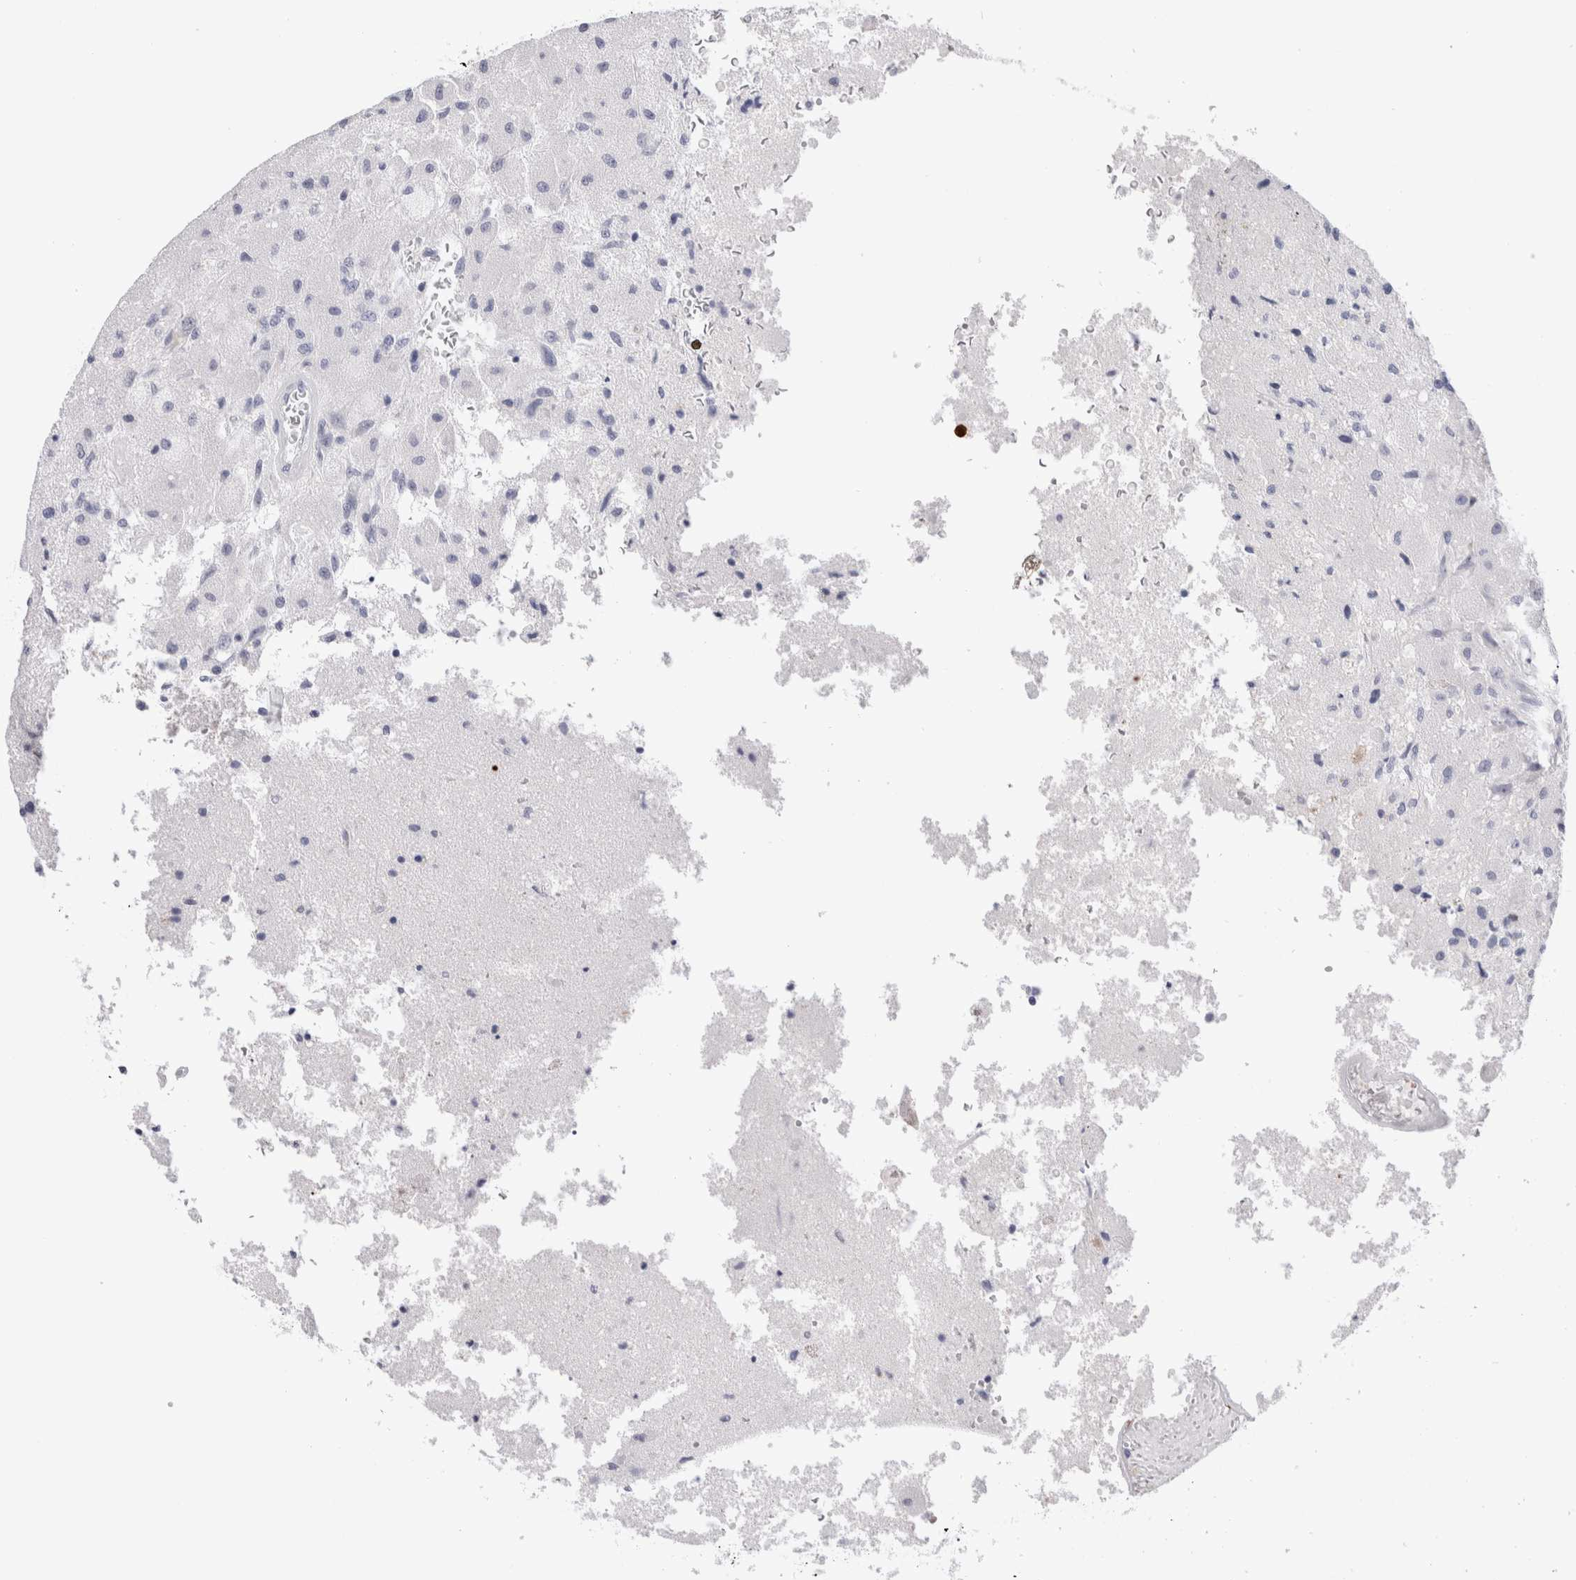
{"staining": {"intensity": "negative", "quantity": "none", "location": "none"}, "tissue": "glioma", "cell_type": "Tumor cells", "image_type": "cancer", "snomed": [{"axis": "morphology", "description": "Normal tissue, NOS"}, {"axis": "morphology", "description": "Glioma, malignant, High grade"}, {"axis": "topography", "description": "Cerebral cortex"}], "caption": "A high-resolution histopathology image shows IHC staining of malignant high-grade glioma, which demonstrates no significant expression in tumor cells.", "gene": "SLC10A5", "patient": {"sex": "male", "age": 77}}